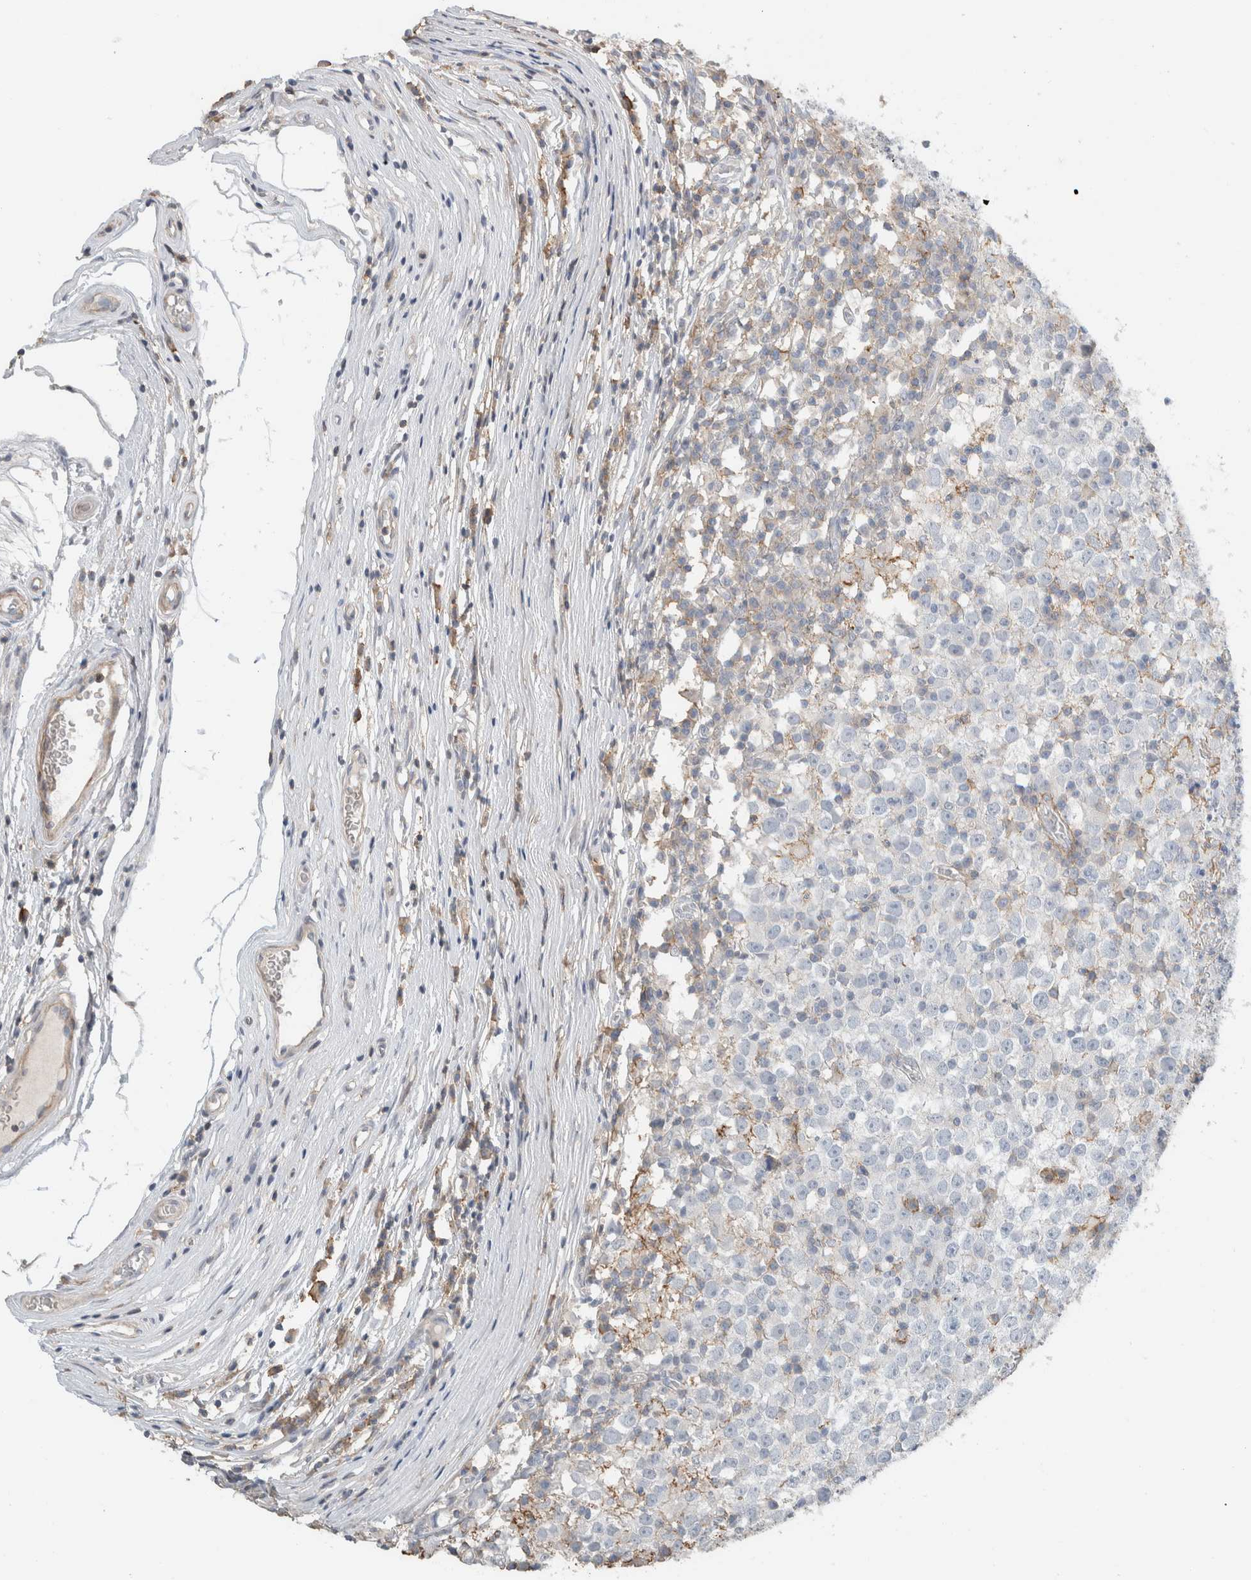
{"staining": {"intensity": "negative", "quantity": "none", "location": "none"}, "tissue": "testis cancer", "cell_type": "Tumor cells", "image_type": "cancer", "snomed": [{"axis": "morphology", "description": "Seminoma, NOS"}, {"axis": "topography", "description": "Testis"}], "caption": "The immunohistochemistry (IHC) photomicrograph has no significant expression in tumor cells of testis seminoma tissue. (DAB immunohistochemistry (IHC), high magnification).", "gene": "ERCC6L2", "patient": {"sex": "male", "age": 65}}